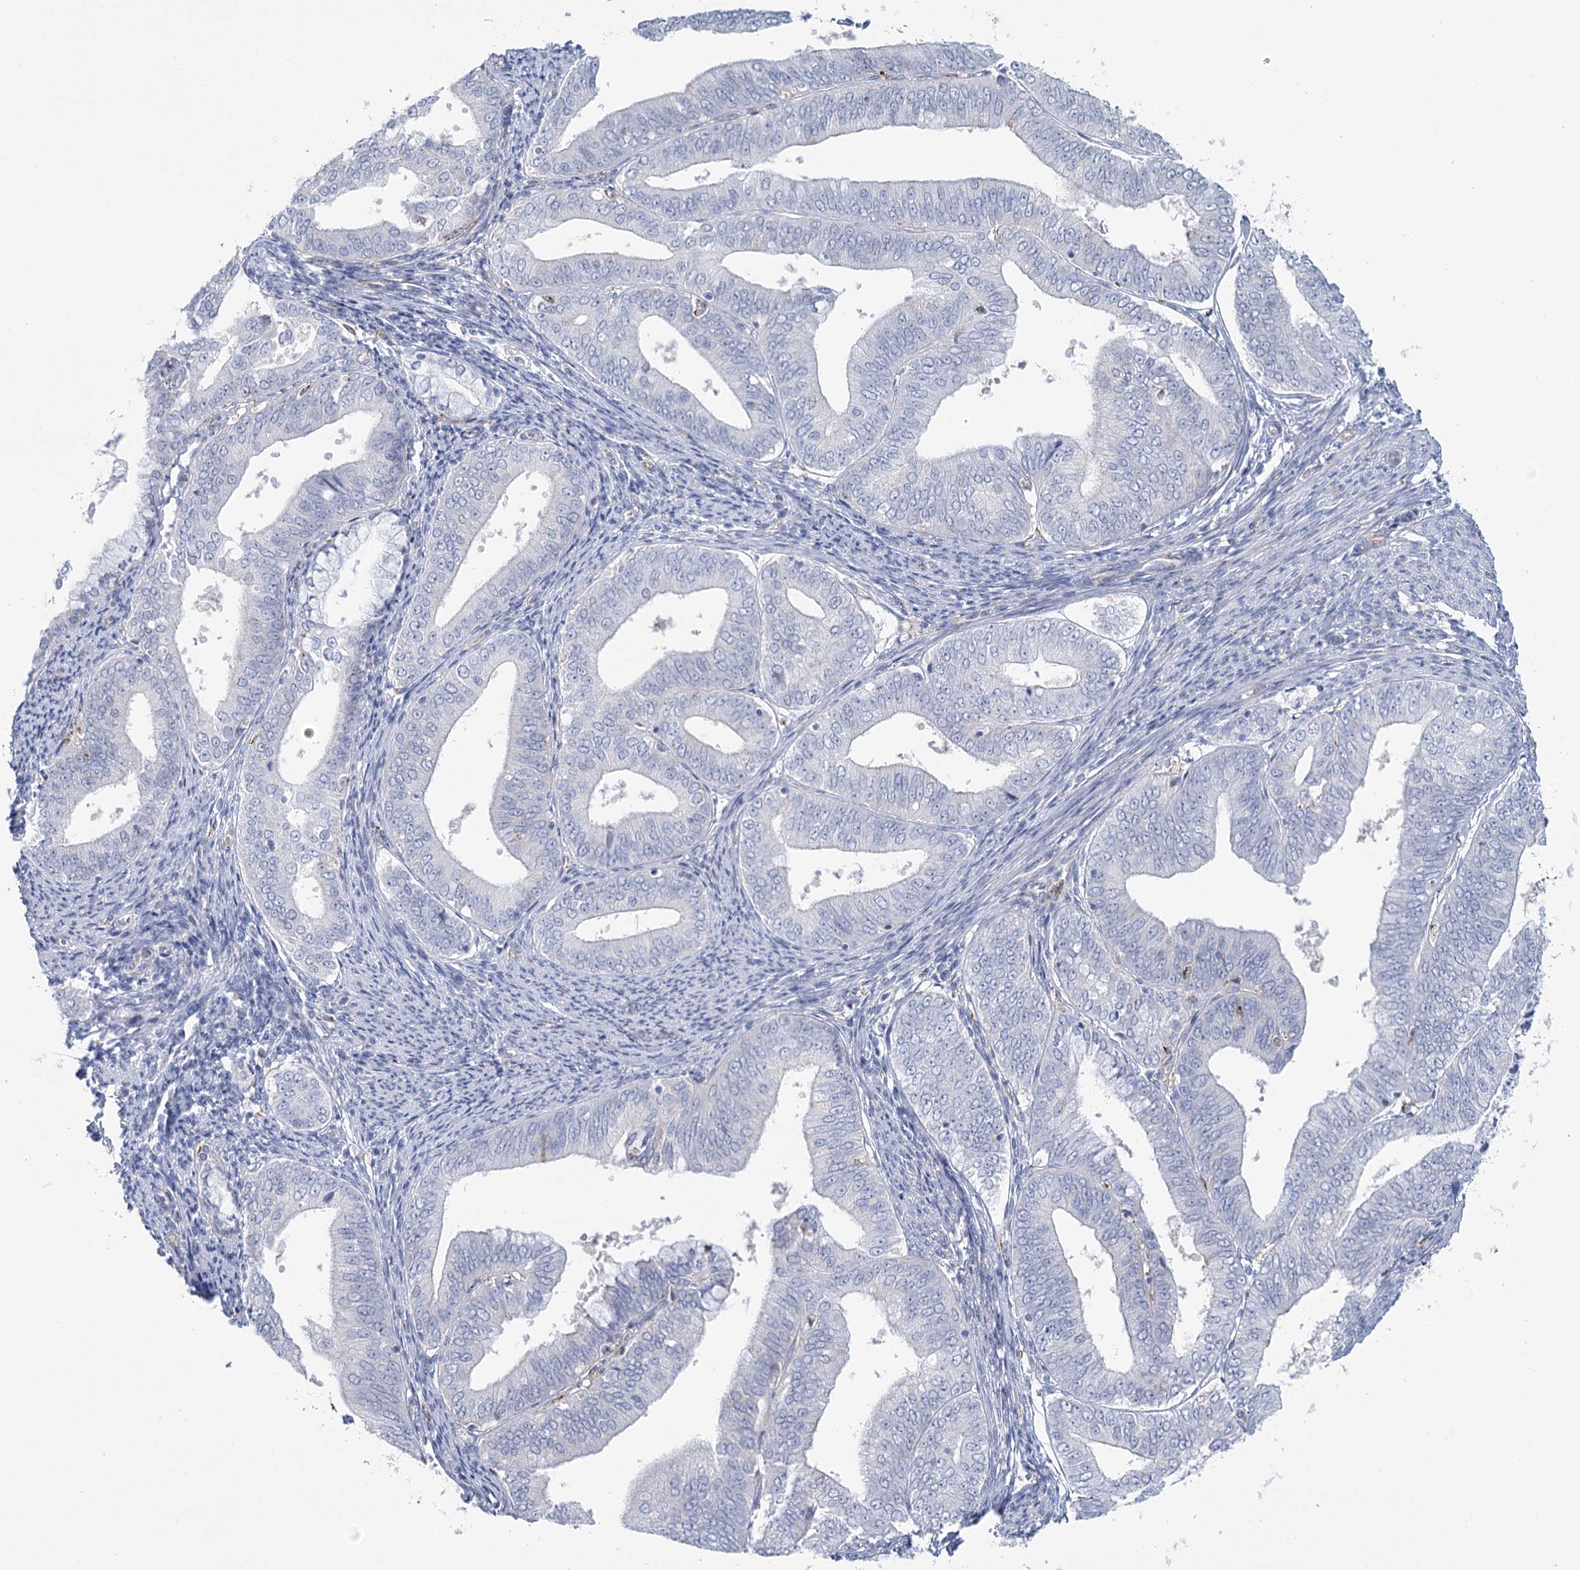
{"staining": {"intensity": "negative", "quantity": "none", "location": "none"}, "tissue": "endometrial cancer", "cell_type": "Tumor cells", "image_type": "cancer", "snomed": [{"axis": "morphology", "description": "Adenocarcinoma, NOS"}, {"axis": "topography", "description": "Endometrium"}], "caption": "DAB immunohistochemical staining of human endometrial cancer (adenocarcinoma) demonstrates no significant positivity in tumor cells.", "gene": "CCDC88A", "patient": {"sex": "female", "age": 63}}